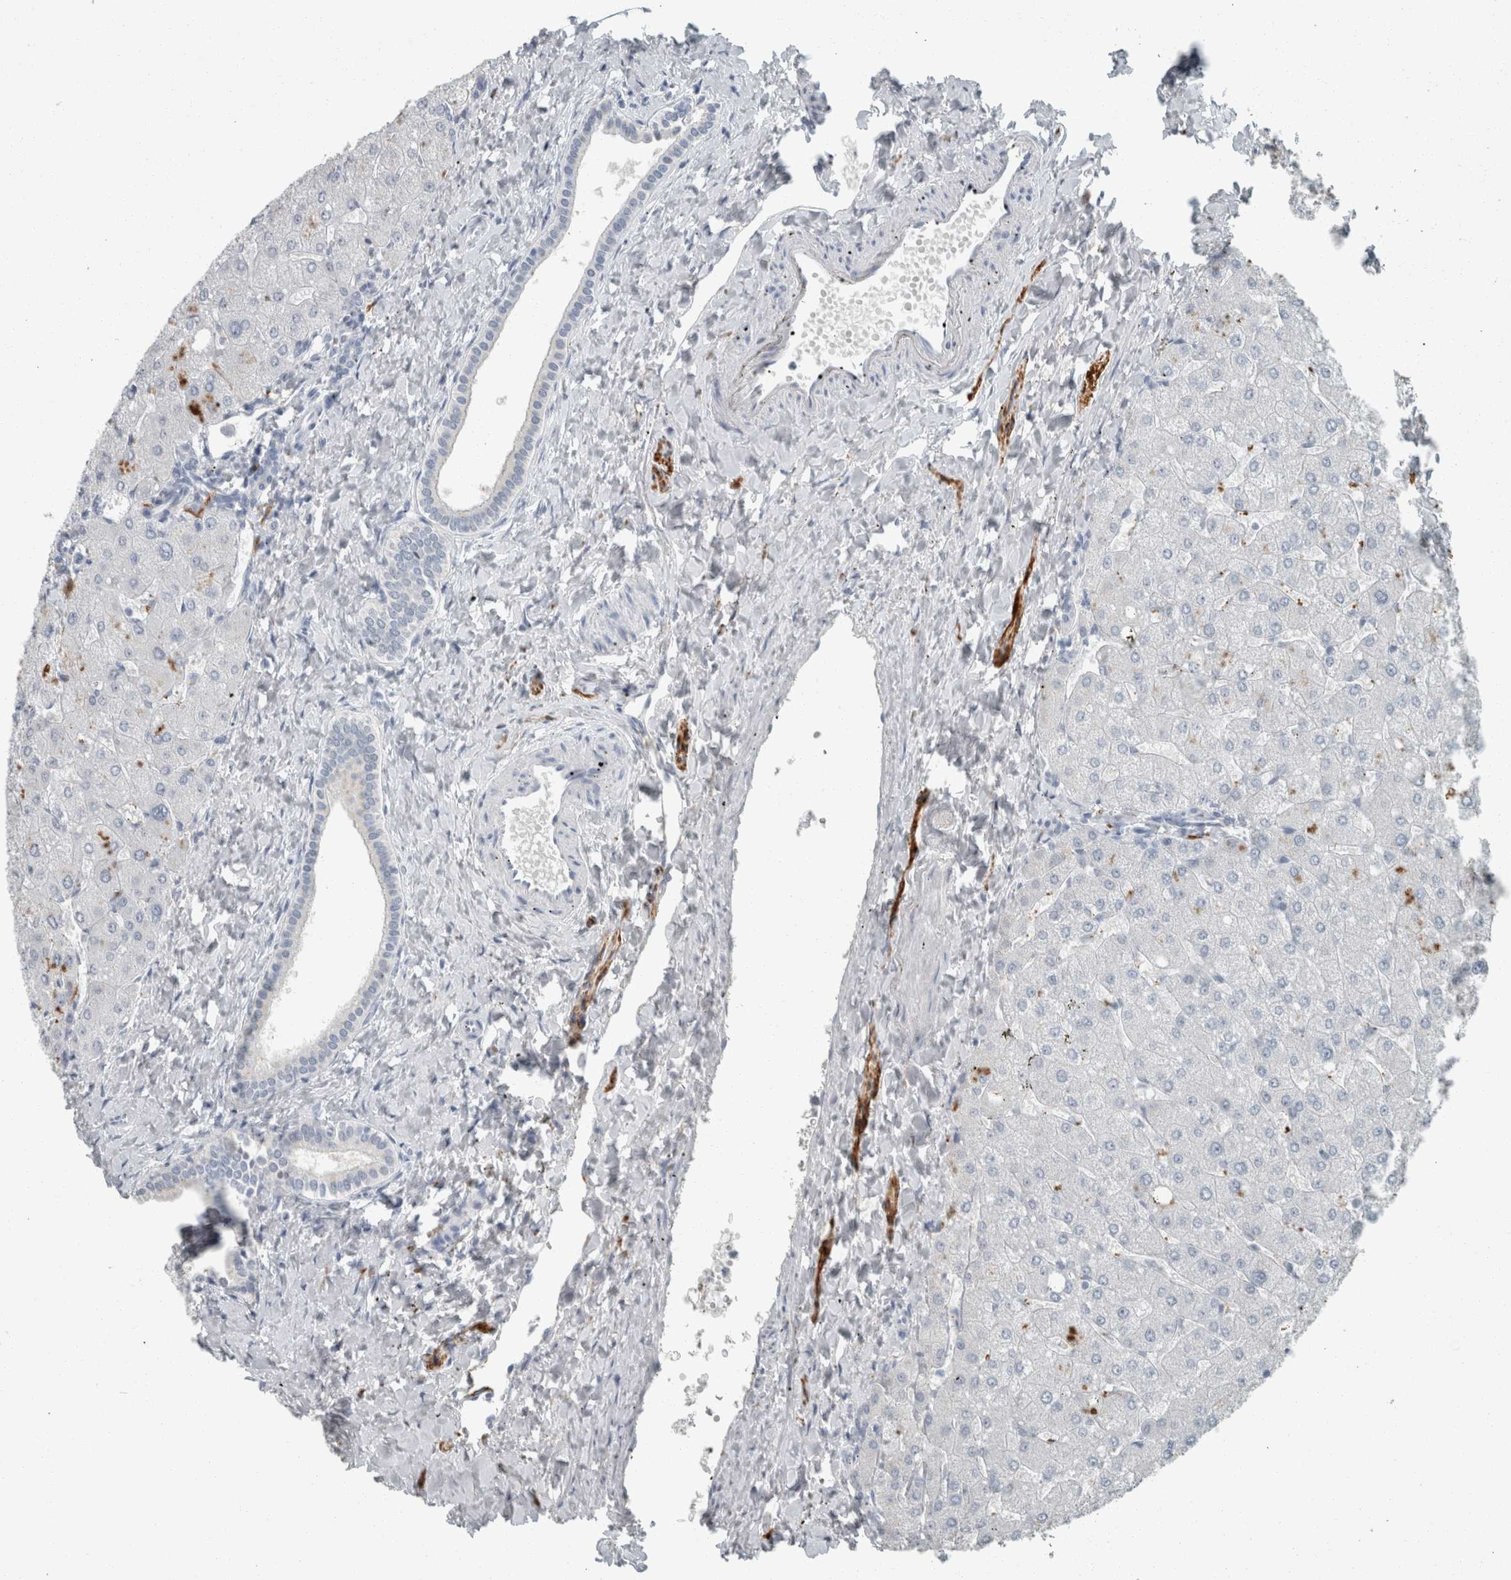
{"staining": {"intensity": "negative", "quantity": "none", "location": "none"}, "tissue": "liver", "cell_type": "Cholangiocytes", "image_type": "normal", "snomed": [{"axis": "morphology", "description": "Normal tissue, NOS"}, {"axis": "topography", "description": "Liver"}], "caption": "DAB immunohistochemical staining of normal human liver reveals no significant staining in cholangiocytes.", "gene": "CHL1", "patient": {"sex": "male", "age": 55}}